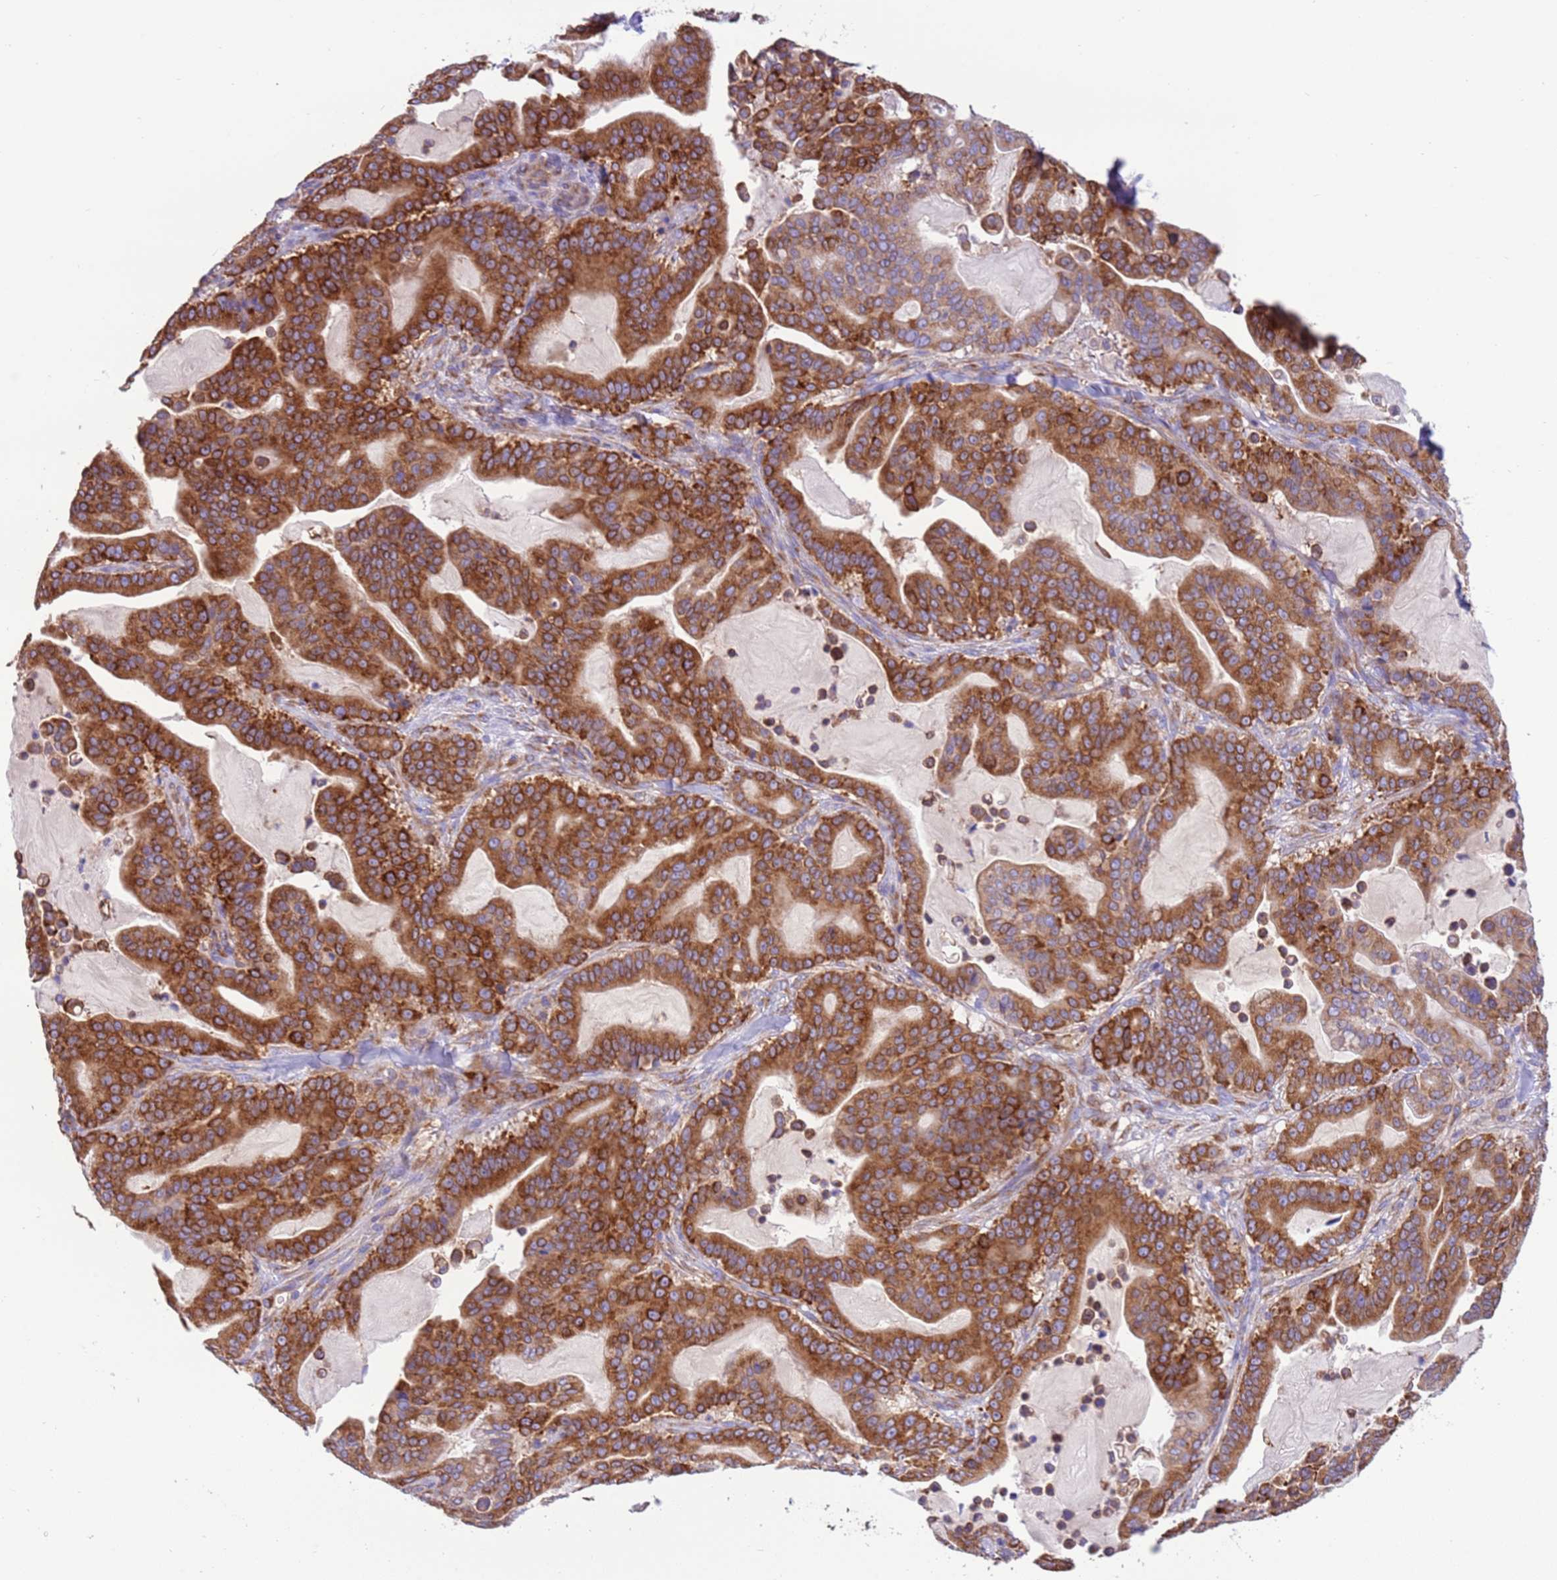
{"staining": {"intensity": "strong", "quantity": ">75%", "location": "cytoplasmic/membranous"}, "tissue": "pancreatic cancer", "cell_type": "Tumor cells", "image_type": "cancer", "snomed": [{"axis": "morphology", "description": "Adenocarcinoma, NOS"}, {"axis": "topography", "description": "Pancreas"}], "caption": "Brown immunohistochemical staining in pancreatic cancer (adenocarcinoma) exhibits strong cytoplasmic/membranous staining in about >75% of tumor cells. The staining was performed using DAB (3,3'-diaminobenzidine) to visualize the protein expression in brown, while the nuclei were stained in blue with hematoxylin (Magnification: 20x).", "gene": "VARS1", "patient": {"sex": "male", "age": 63}}